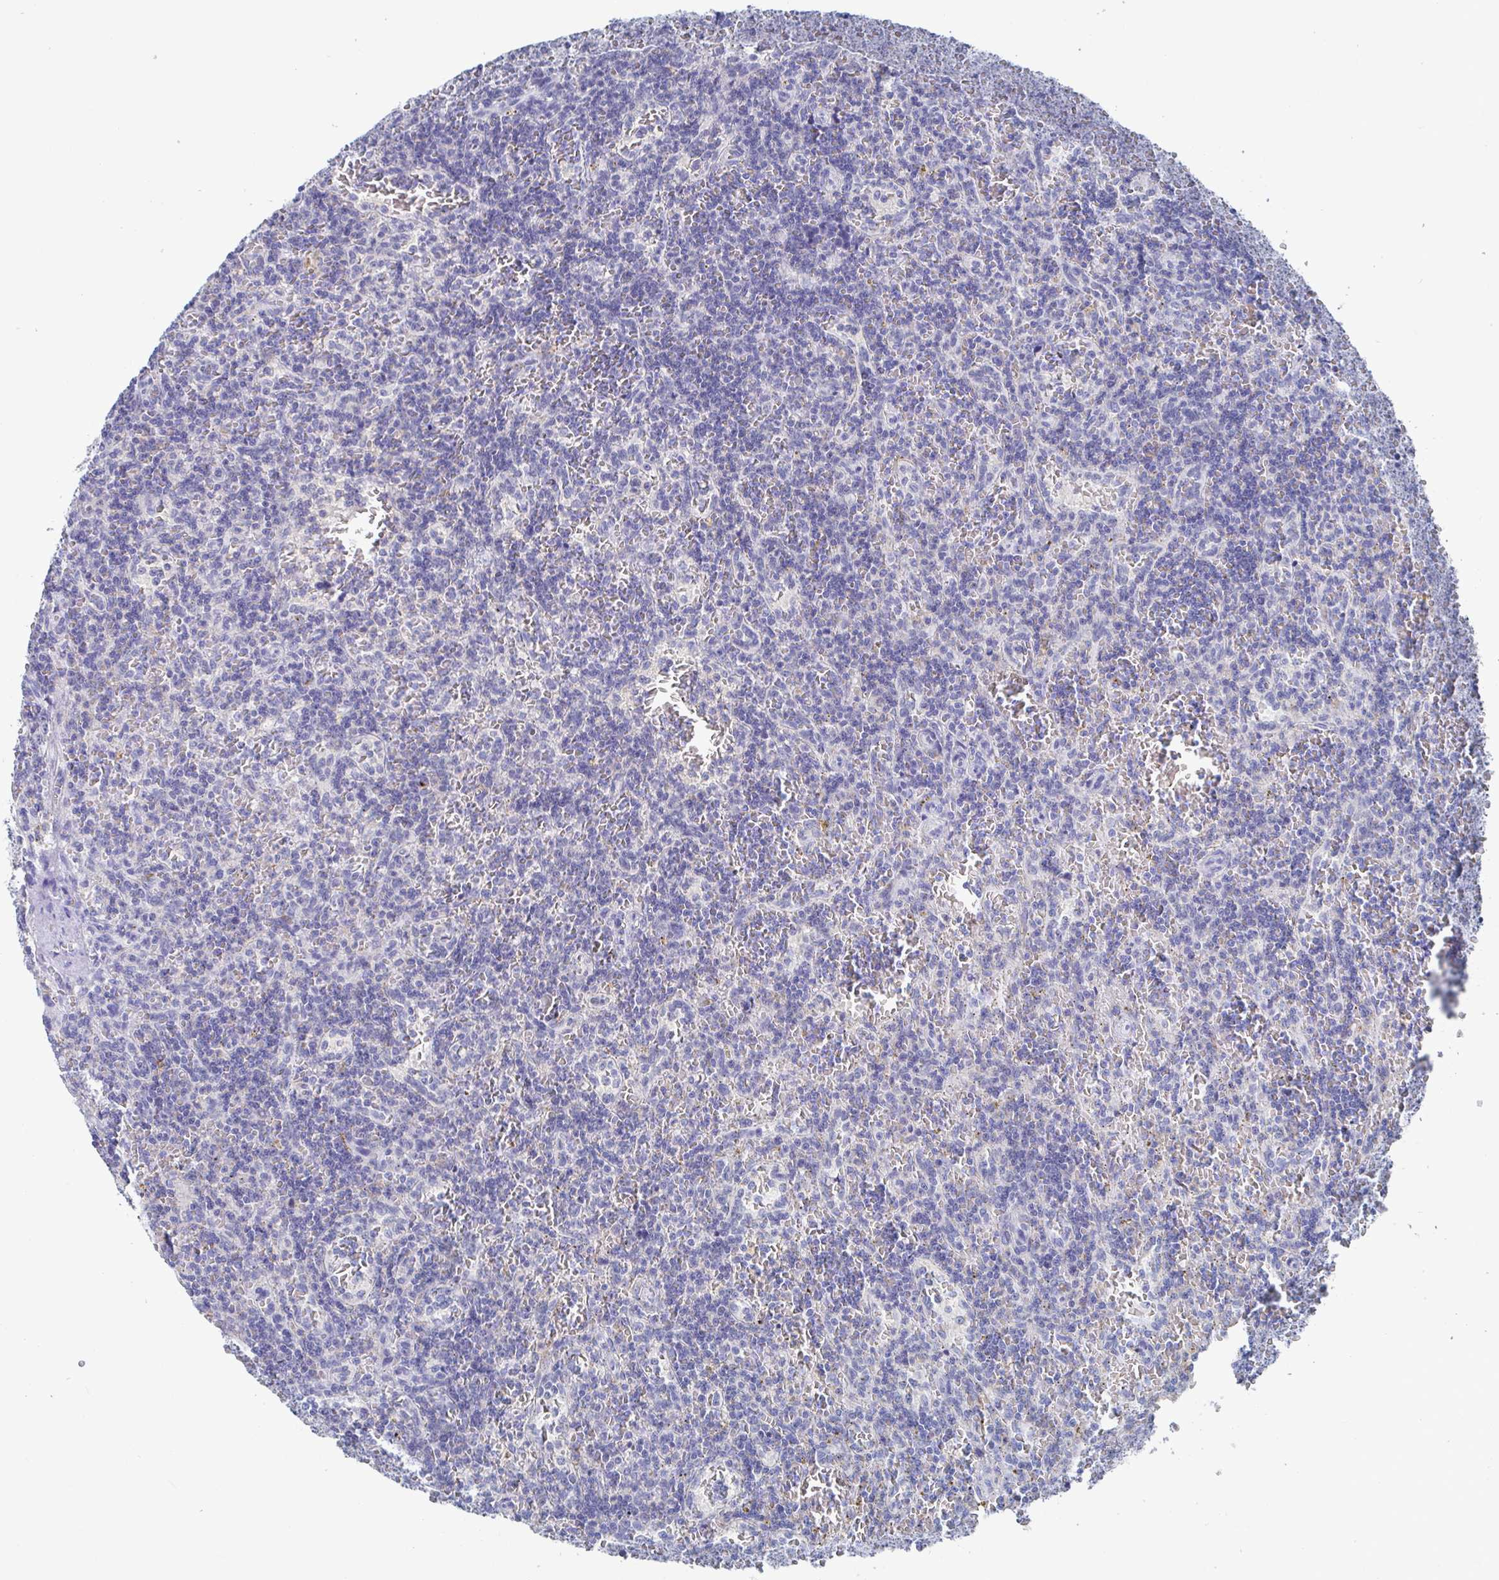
{"staining": {"intensity": "negative", "quantity": "none", "location": "none"}, "tissue": "lymphoma", "cell_type": "Tumor cells", "image_type": "cancer", "snomed": [{"axis": "morphology", "description": "Malignant lymphoma, non-Hodgkin's type, Low grade"}, {"axis": "topography", "description": "Spleen"}], "caption": "This is a micrograph of IHC staining of low-grade malignant lymphoma, non-Hodgkin's type, which shows no positivity in tumor cells.", "gene": "GPR148", "patient": {"sex": "male", "age": 73}}